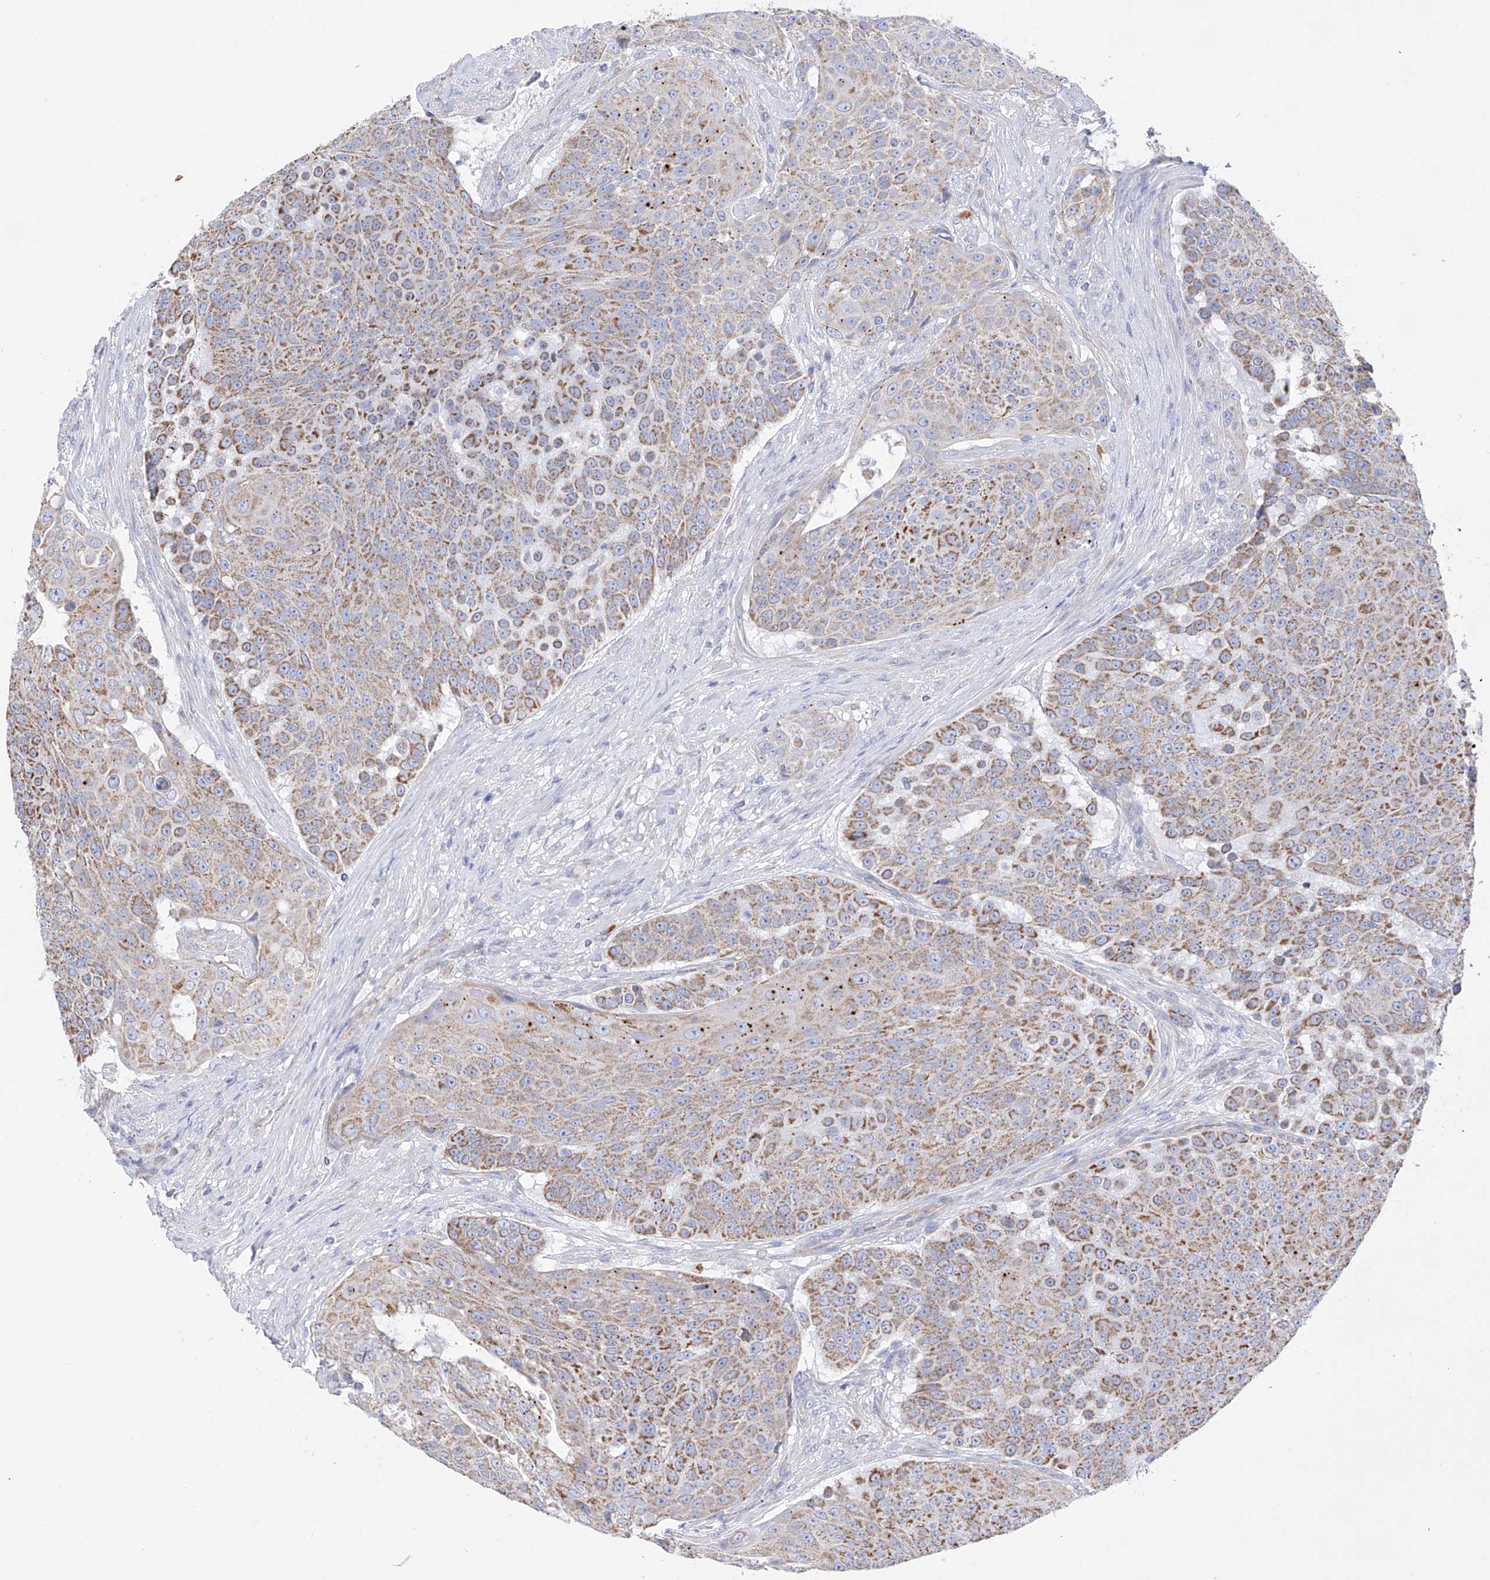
{"staining": {"intensity": "moderate", "quantity": ">75%", "location": "cytoplasmic/membranous"}, "tissue": "urothelial cancer", "cell_type": "Tumor cells", "image_type": "cancer", "snomed": [{"axis": "morphology", "description": "Urothelial carcinoma, High grade"}, {"axis": "topography", "description": "Urinary bladder"}], "caption": "Immunohistochemistry (DAB (3,3'-diaminobenzidine)) staining of human urothelial cancer demonstrates moderate cytoplasmic/membranous protein positivity in approximately >75% of tumor cells.", "gene": "FLG", "patient": {"sex": "female", "age": 63}}